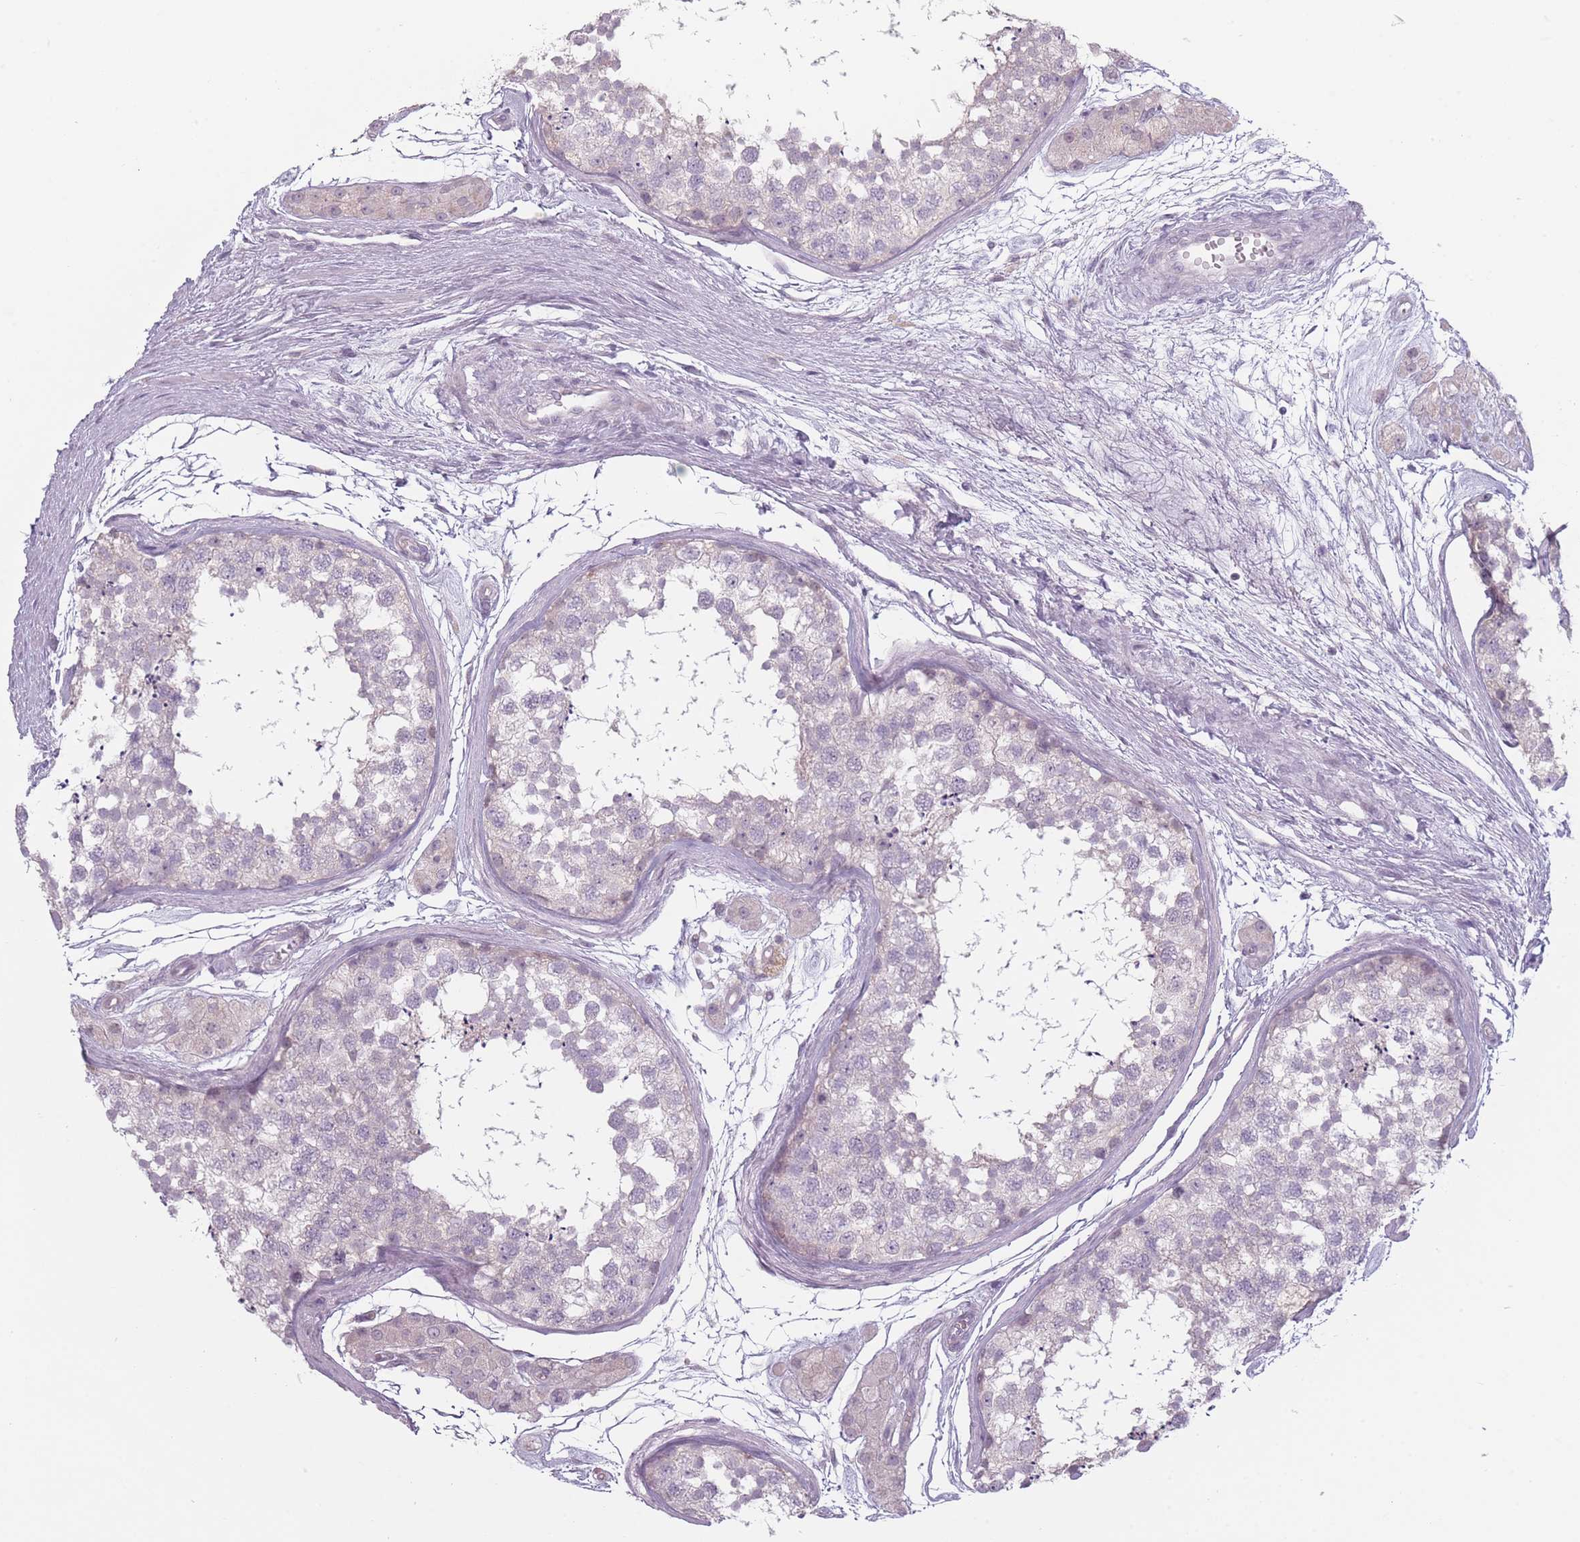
{"staining": {"intensity": "negative", "quantity": "none", "location": "none"}, "tissue": "testis", "cell_type": "Cells in seminiferous ducts", "image_type": "normal", "snomed": [{"axis": "morphology", "description": "Normal tissue, NOS"}, {"axis": "topography", "description": "Testis"}], "caption": "Immunohistochemistry micrograph of normal human testis stained for a protein (brown), which shows no staining in cells in seminiferous ducts. (Immunohistochemistry (ihc), brightfield microscopy, high magnification).", "gene": "RASL10B", "patient": {"sex": "male", "age": 56}}